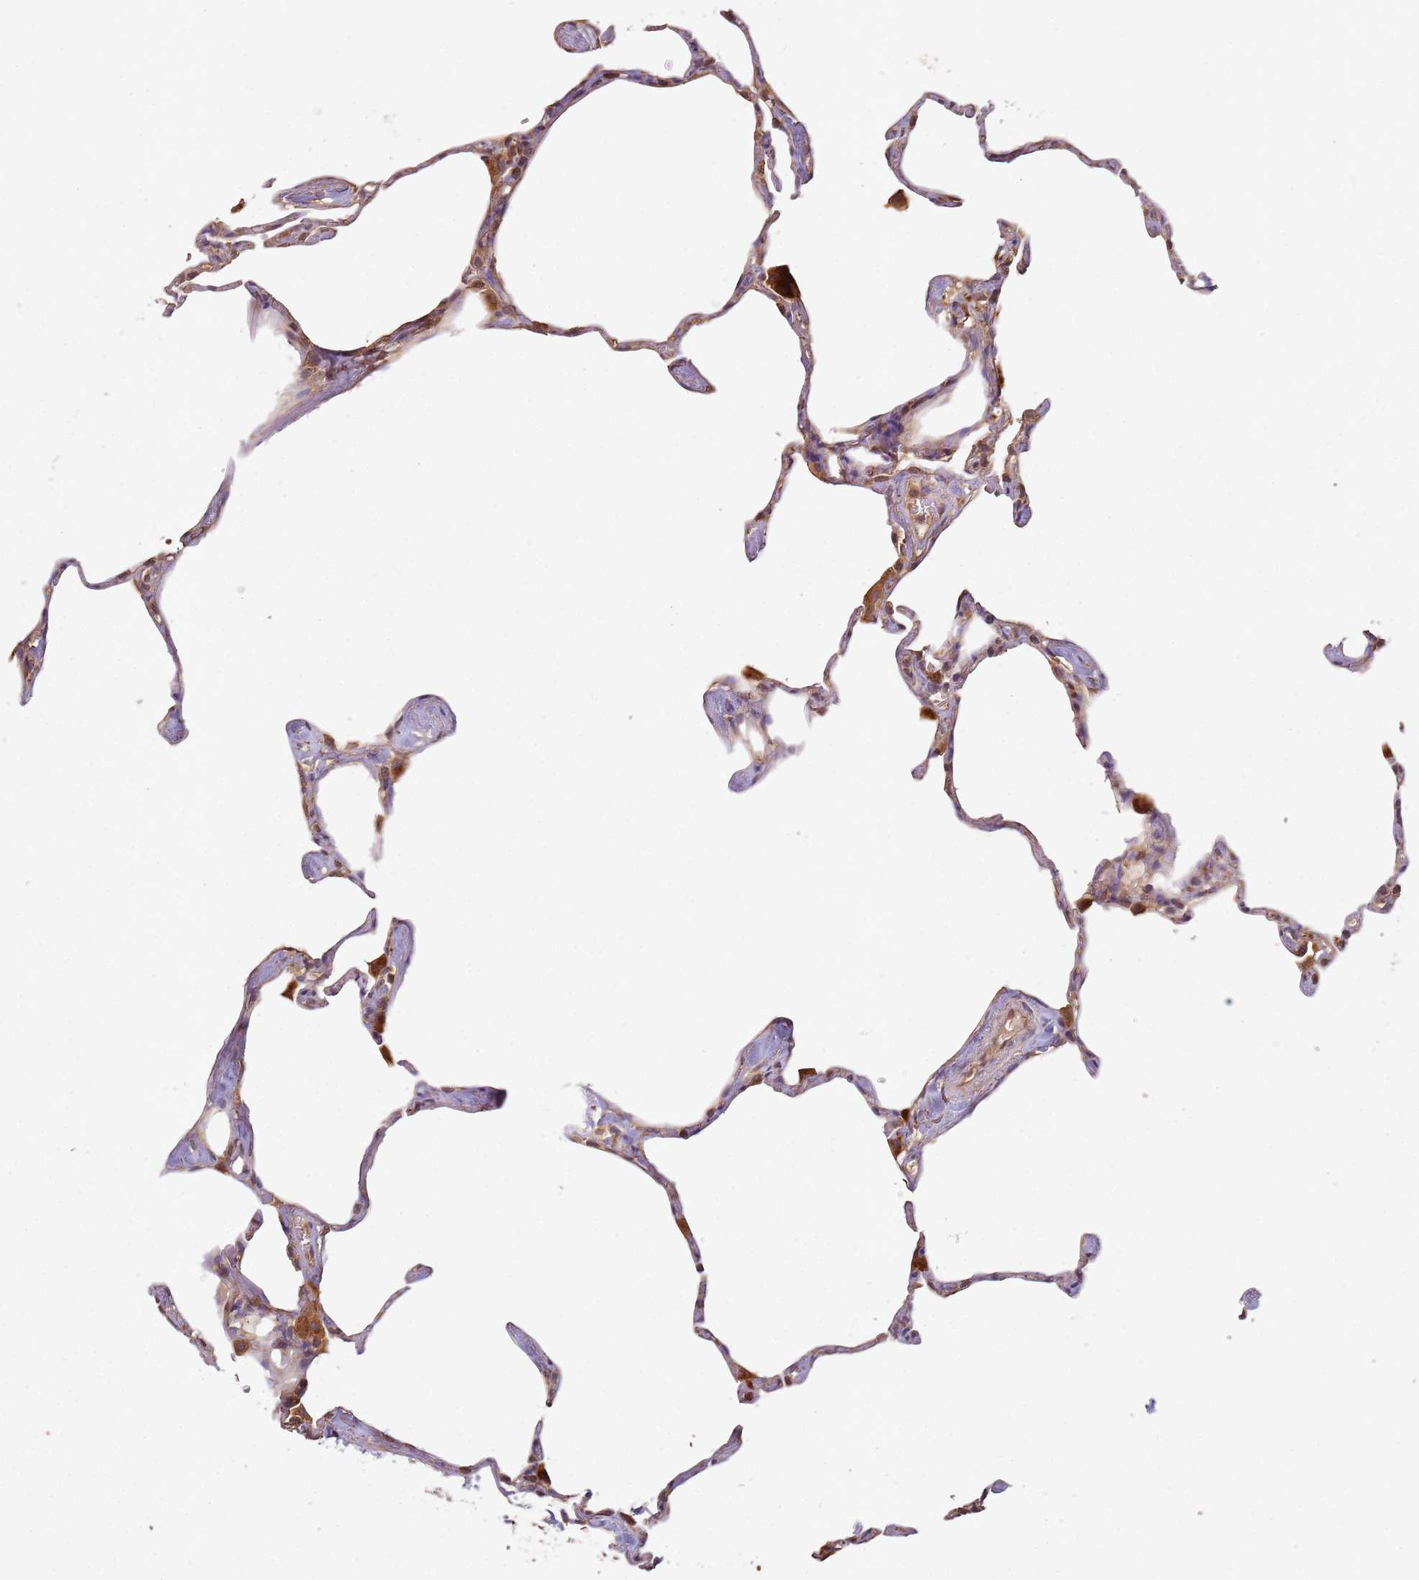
{"staining": {"intensity": "moderate", "quantity": "25%-75%", "location": "cytoplasmic/membranous"}, "tissue": "lung", "cell_type": "Alveolar cells", "image_type": "normal", "snomed": [{"axis": "morphology", "description": "Normal tissue, NOS"}, {"axis": "topography", "description": "Lung"}], "caption": "IHC micrograph of unremarkable lung: human lung stained using immunohistochemistry (IHC) reveals medium levels of moderate protein expression localized specifically in the cytoplasmic/membranous of alveolar cells, appearing as a cytoplasmic/membranous brown color.", "gene": "SCGB2B2", "patient": {"sex": "male", "age": 65}}